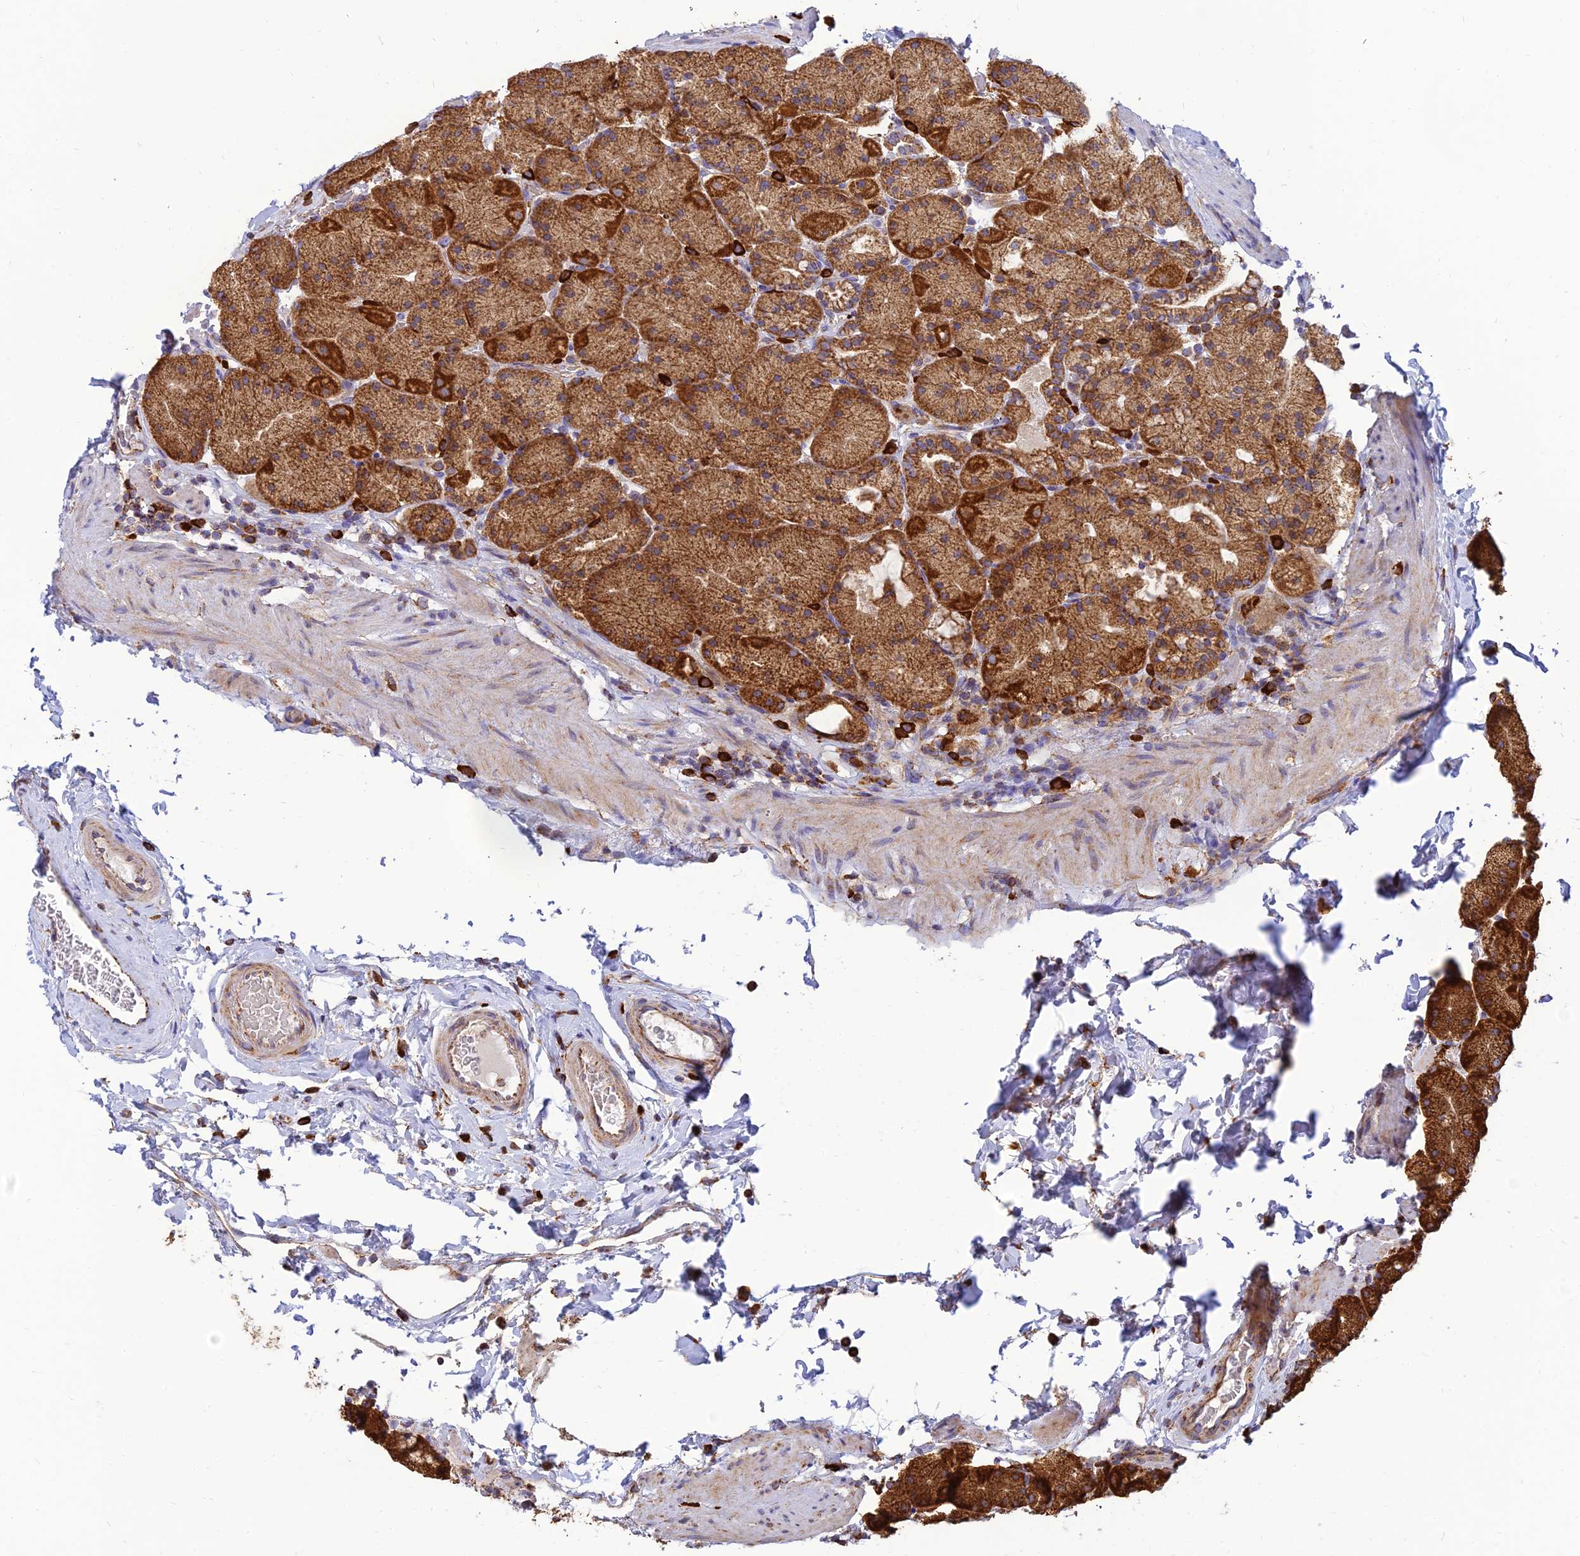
{"staining": {"intensity": "strong", "quantity": ">75%", "location": "cytoplasmic/membranous"}, "tissue": "stomach", "cell_type": "Glandular cells", "image_type": "normal", "snomed": [{"axis": "morphology", "description": "Normal tissue, NOS"}, {"axis": "topography", "description": "Stomach, upper"}, {"axis": "topography", "description": "Stomach, lower"}], "caption": "This micrograph reveals immunohistochemistry (IHC) staining of unremarkable human stomach, with high strong cytoplasmic/membranous positivity in about >75% of glandular cells.", "gene": "THUMPD2", "patient": {"sex": "male", "age": 67}}